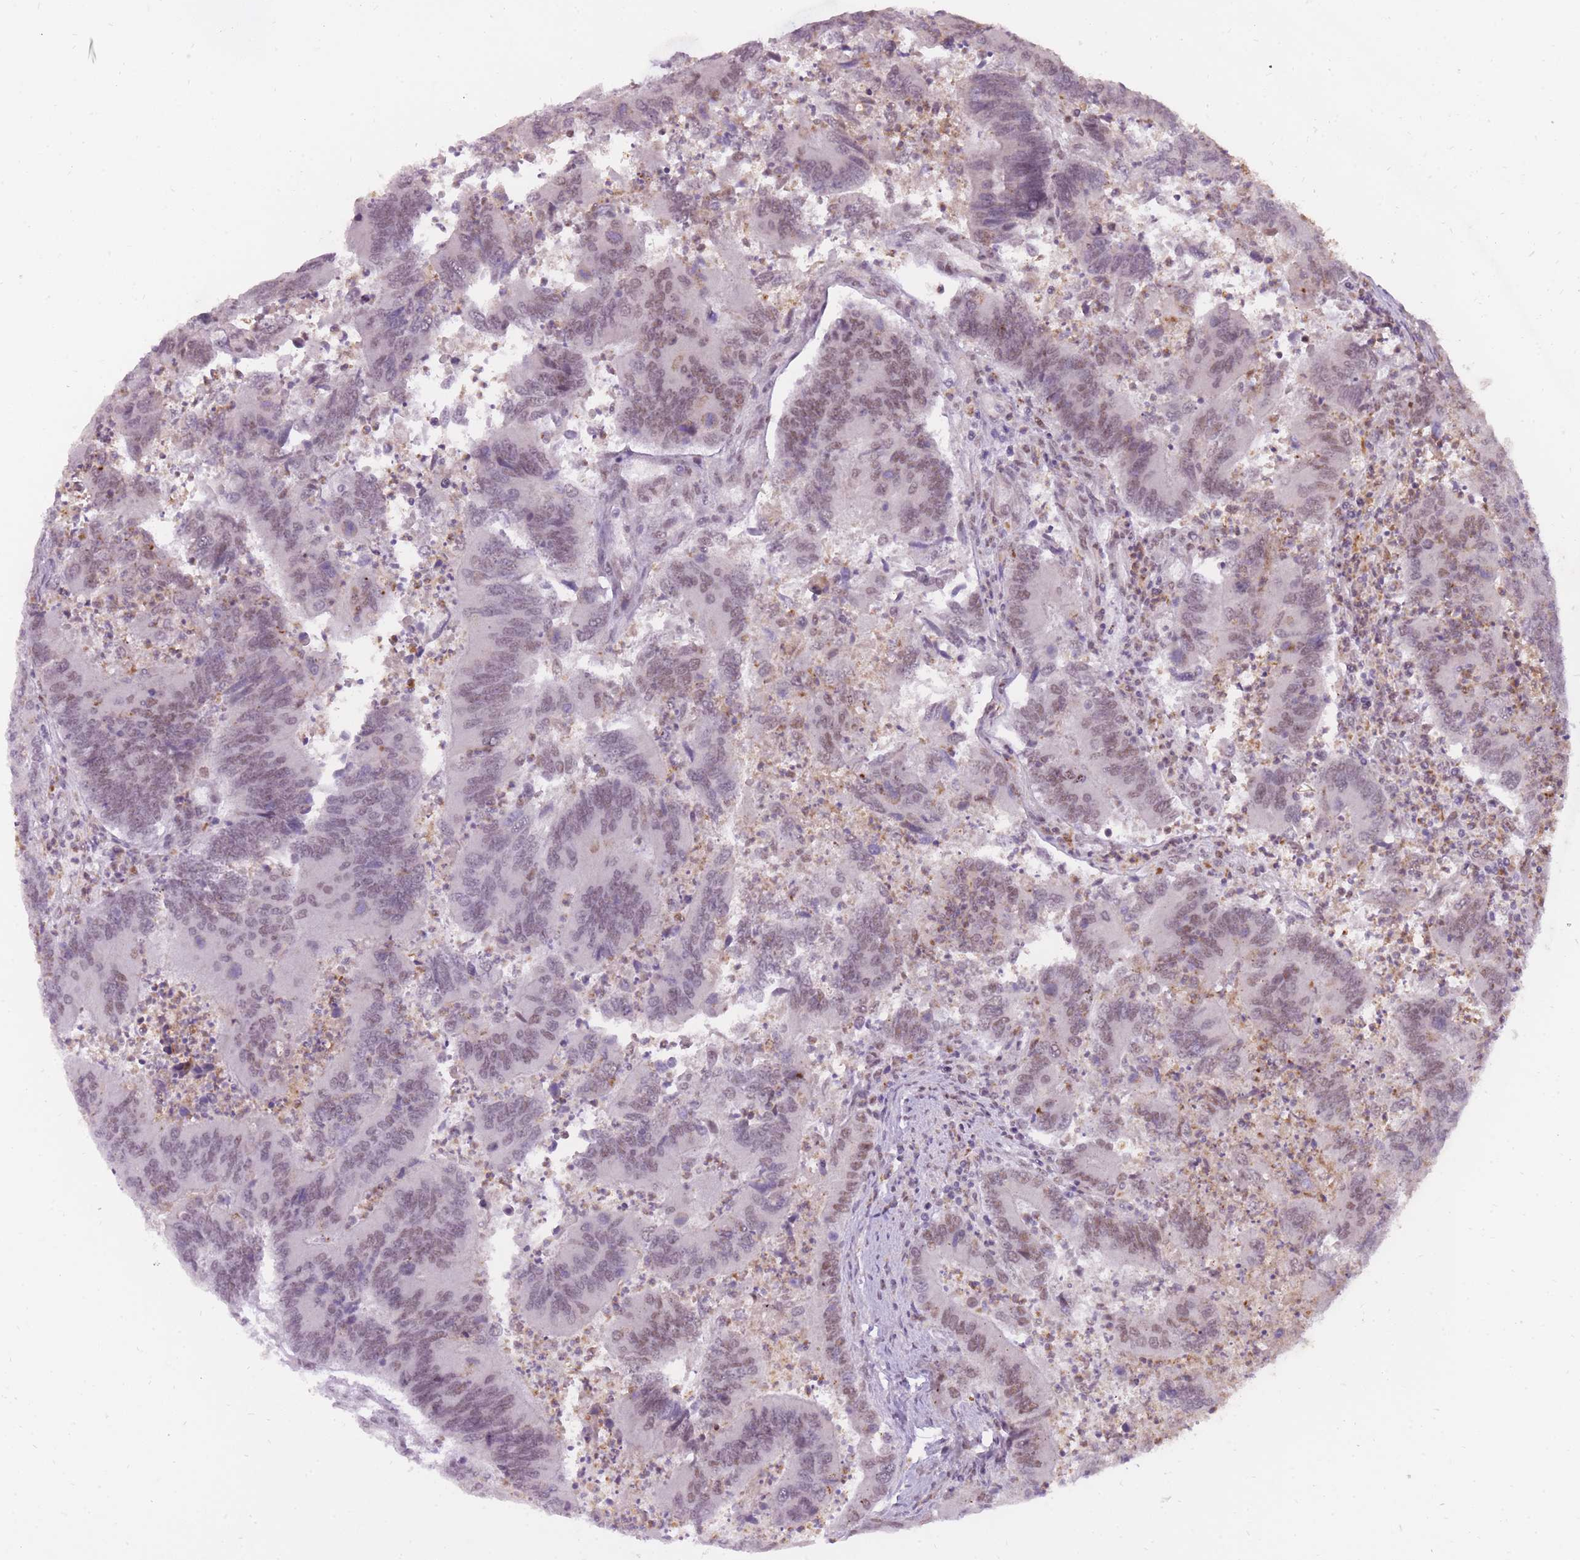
{"staining": {"intensity": "moderate", "quantity": ">75%", "location": "nuclear"}, "tissue": "colorectal cancer", "cell_type": "Tumor cells", "image_type": "cancer", "snomed": [{"axis": "morphology", "description": "Adenocarcinoma, NOS"}, {"axis": "topography", "description": "Colon"}], "caption": "High-magnification brightfield microscopy of colorectal cancer stained with DAB (brown) and counterstained with hematoxylin (blue). tumor cells exhibit moderate nuclear expression is appreciated in approximately>75% of cells.", "gene": "TIGD1", "patient": {"sex": "female", "age": 67}}